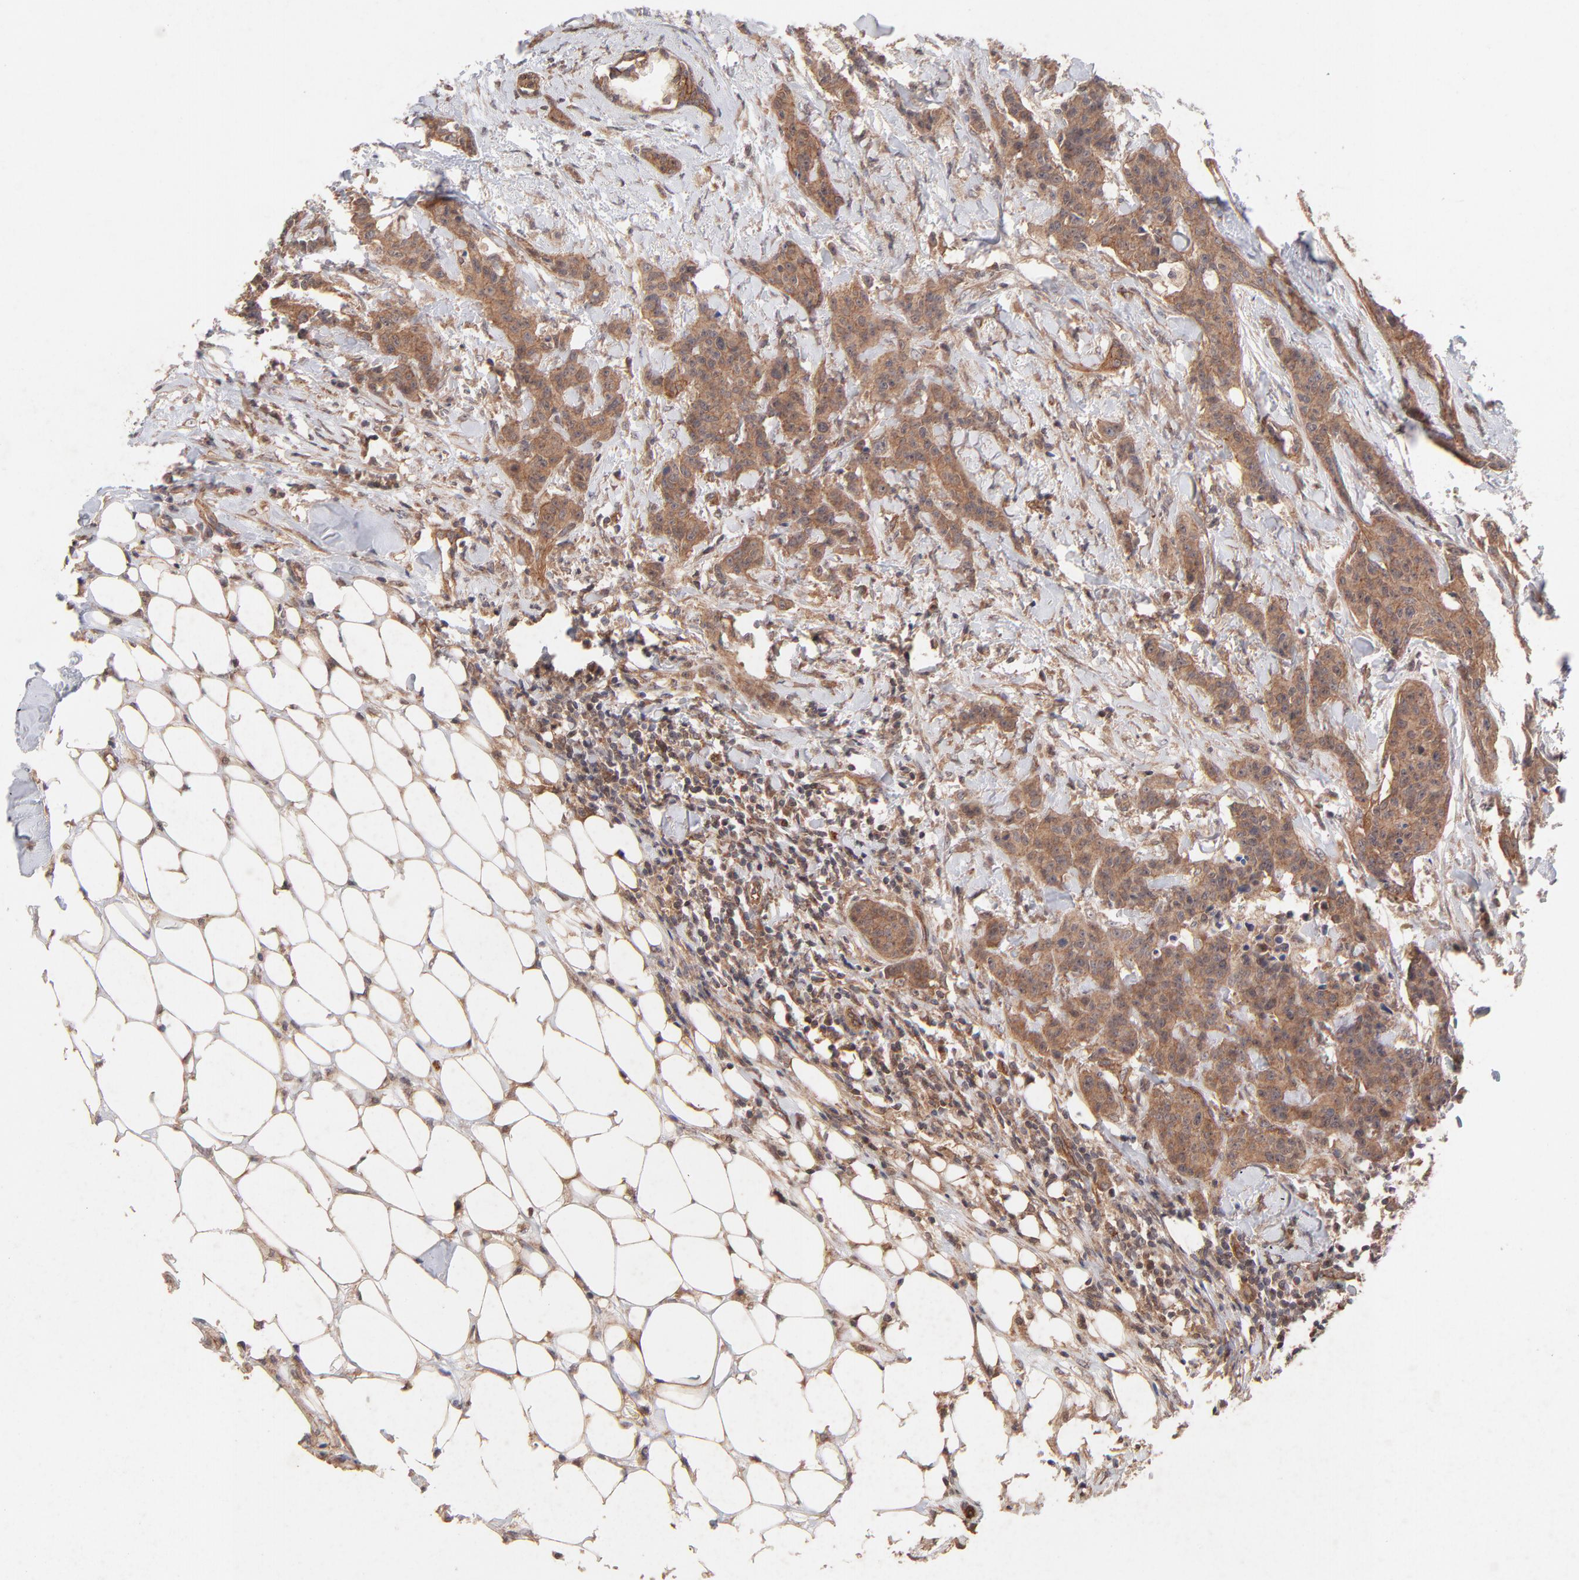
{"staining": {"intensity": "moderate", "quantity": ">75%", "location": "cytoplasmic/membranous"}, "tissue": "breast cancer", "cell_type": "Tumor cells", "image_type": "cancer", "snomed": [{"axis": "morphology", "description": "Duct carcinoma"}, {"axis": "topography", "description": "Breast"}], "caption": "About >75% of tumor cells in human breast cancer display moderate cytoplasmic/membranous protein expression as visualized by brown immunohistochemical staining.", "gene": "STAP2", "patient": {"sex": "female", "age": 40}}